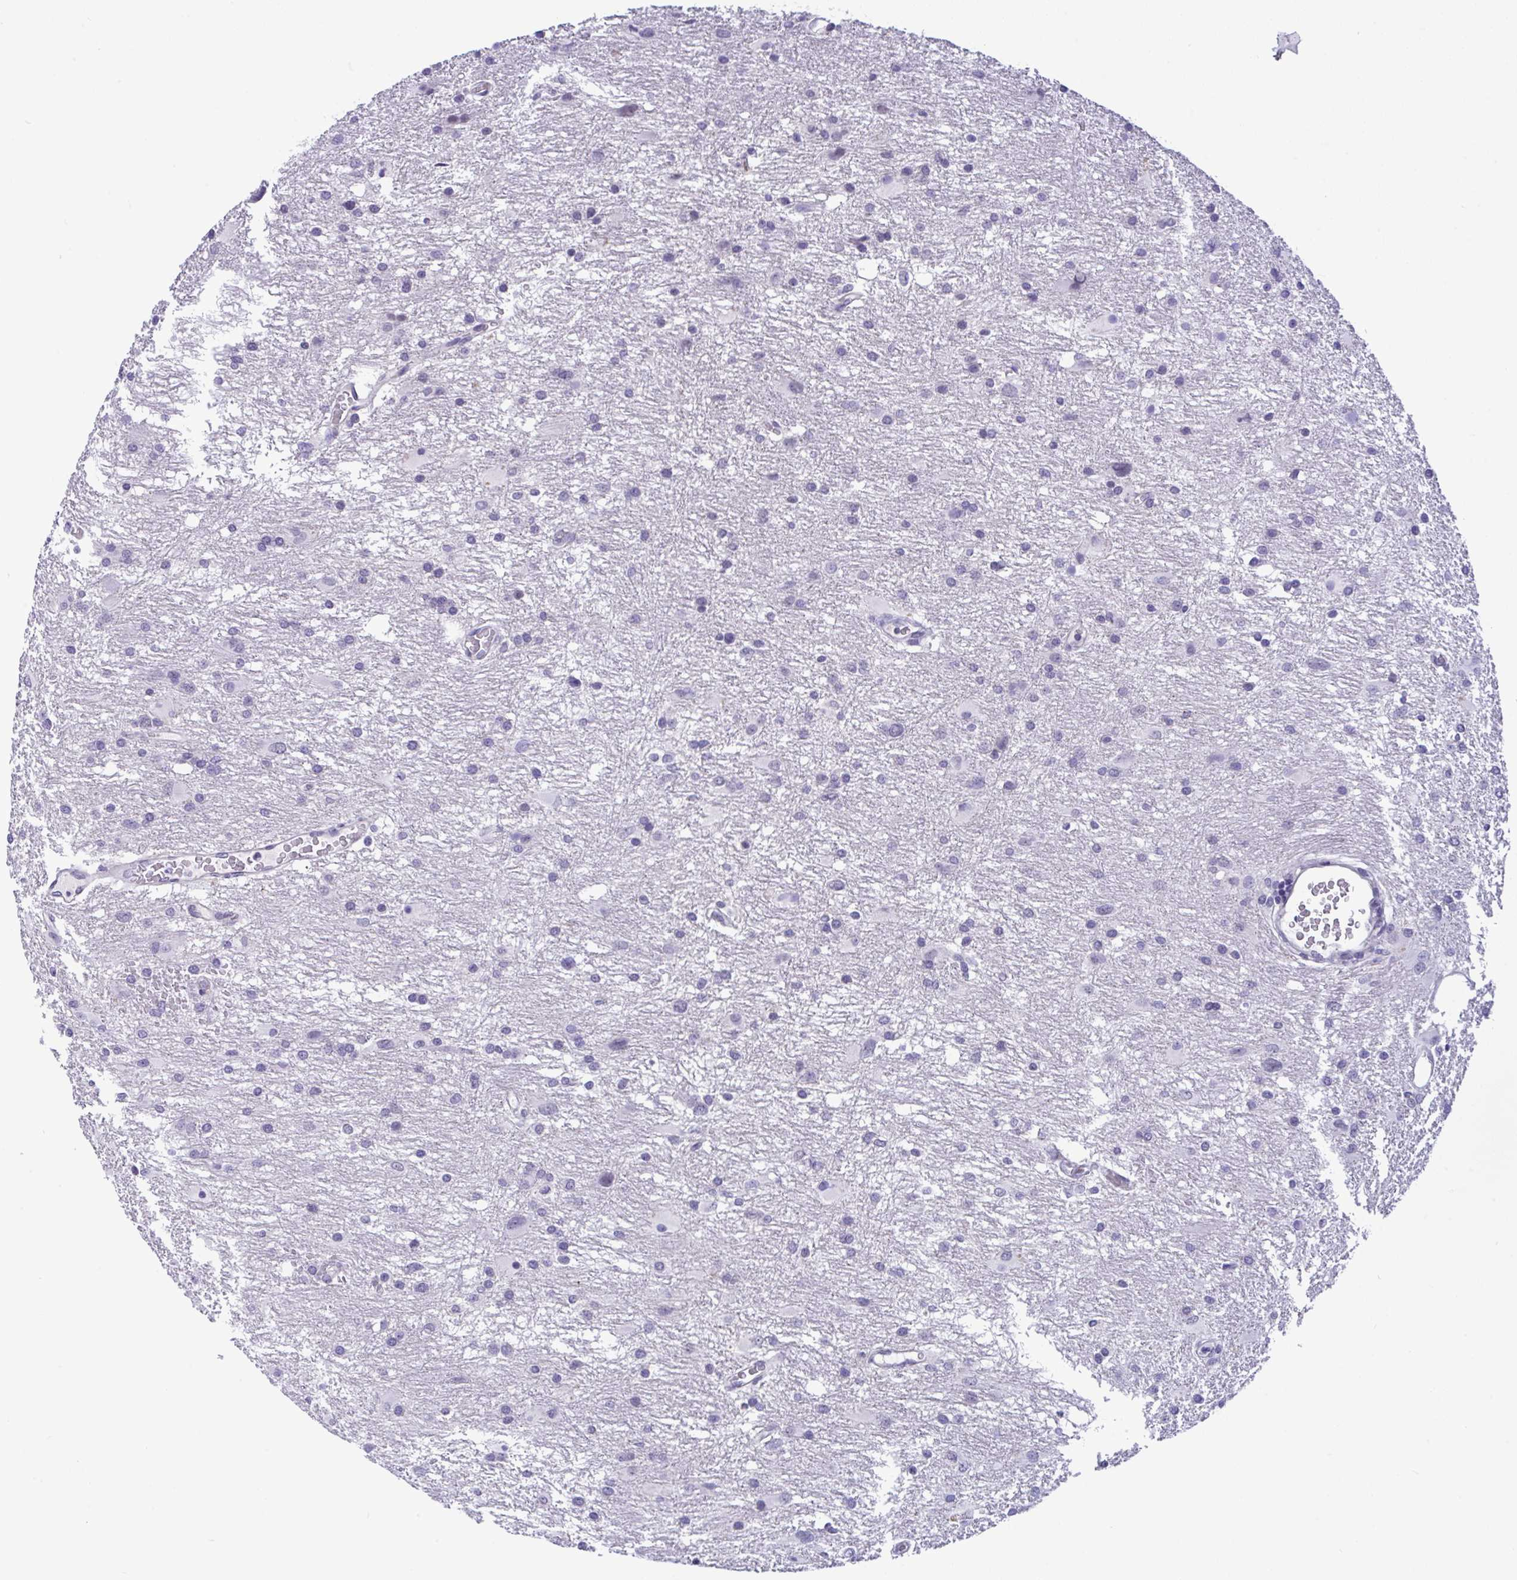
{"staining": {"intensity": "negative", "quantity": "none", "location": "none"}, "tissue": "glioma", "cell_type": "Tumor cells", "image_type": "cancer", "snomed": [{"axis": "morphology", "description": "Glioma, malignant, High grade"}, {"axis": "topography", "description": "Brain"}], "caption": "This photomicrograph is of high-grade glioma (malignant) stained with IHC to label a protein in brown with the nuclei are counter-stained blue. There is no expression in tumor cells.", "gene": "YBX2", "patient": {"sex": "male", "age": 53}}